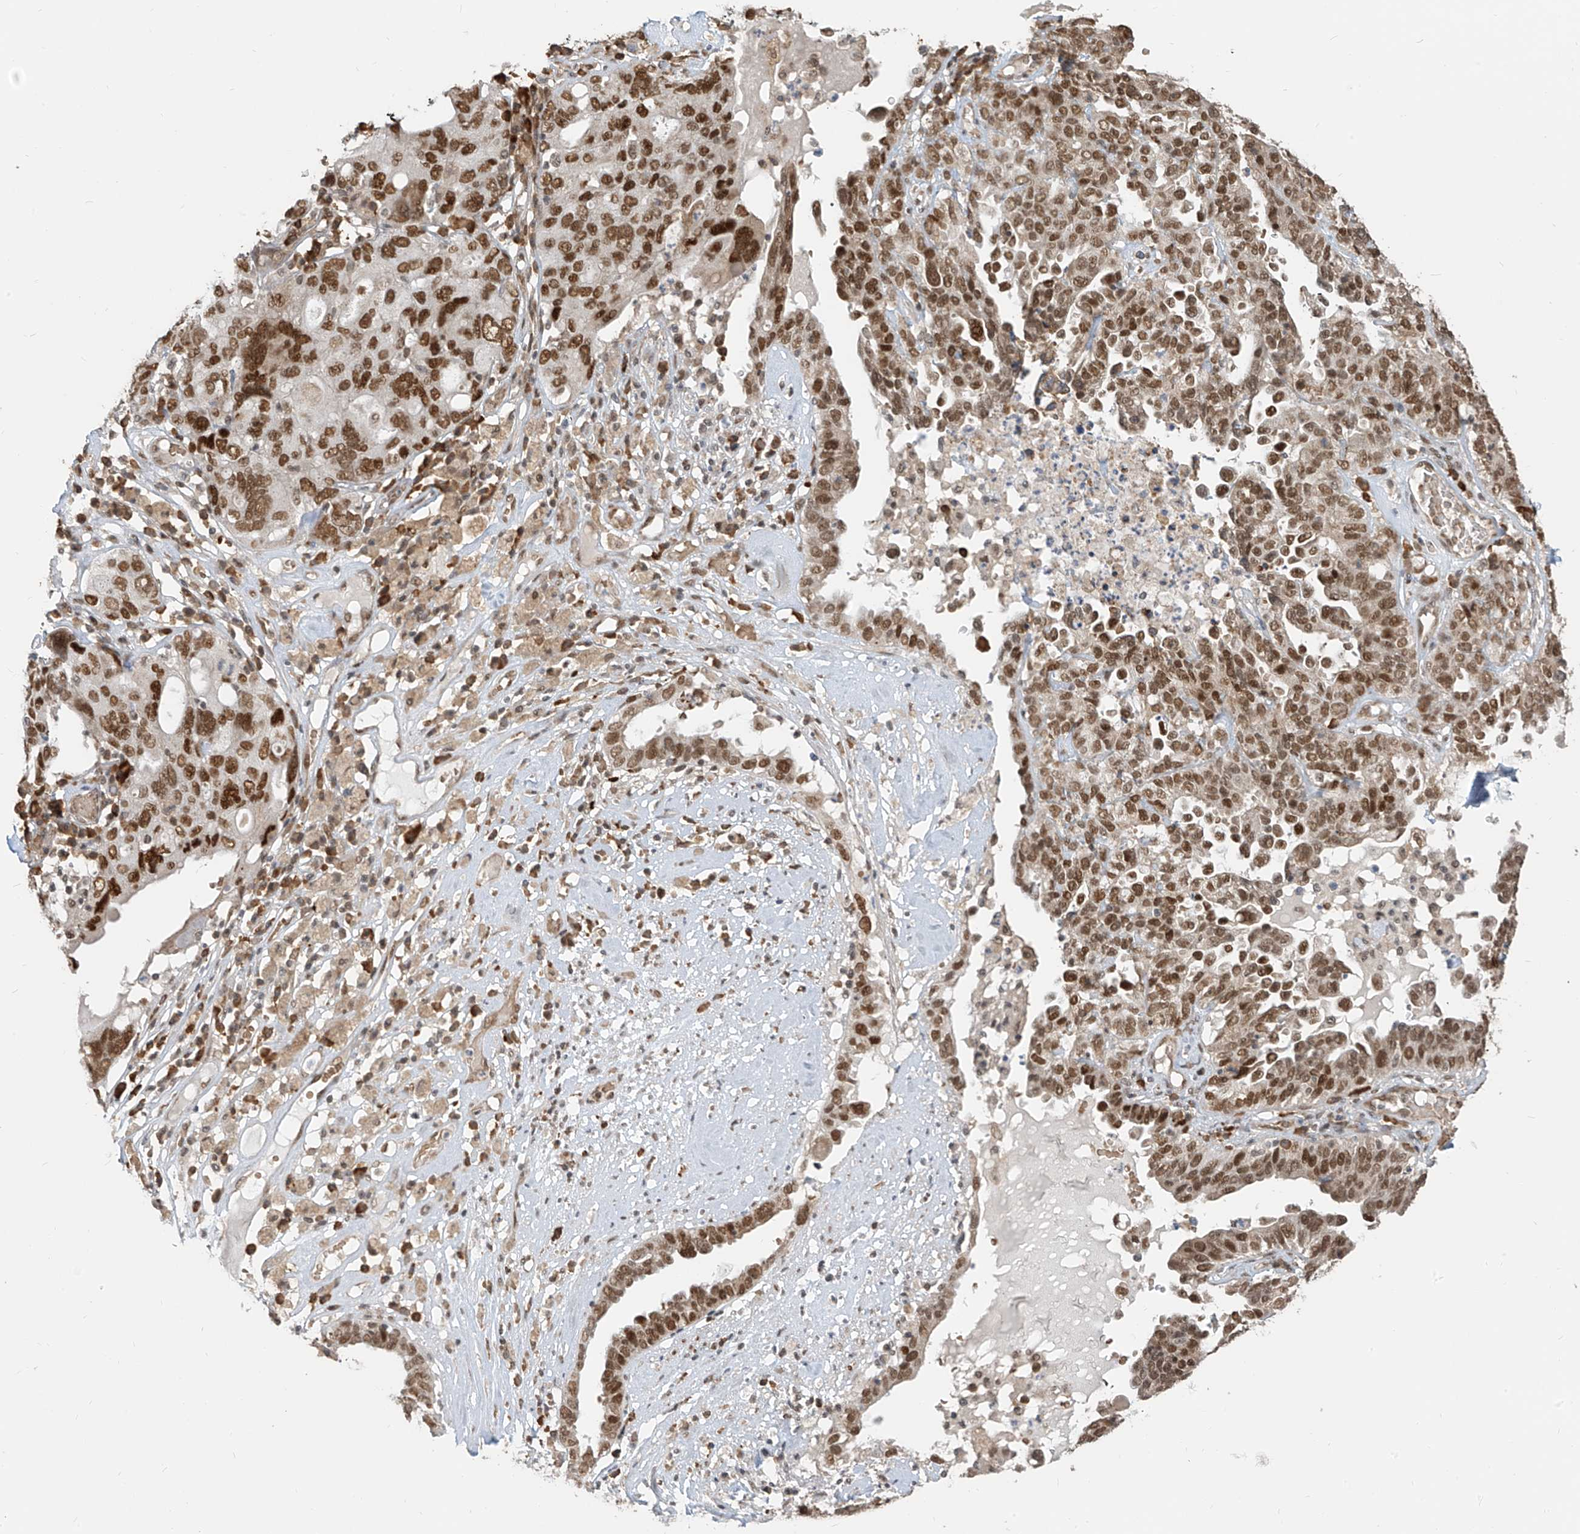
{"staining": {"intensity": "moderate", "quantity": ">75%", "location": "nuclear"}, "tissue": "ovarian cancer", "cell_type": "Tumor cells", "image_type": "cancer", "snomed": [{"axis": "morphology", "description": "Carcinoma, endometroid"}, {"axis": "topography", "description": "Ovary"}], "caption": "The micrograph exhibits immunohistochemical staining of ovarian cancer (endometroid carcinoma). There is moderate nuclear staining is appreciated in about >75% of tumor cells.", "gene": "ZMYM2", "patient": {"sex": "female", "age": 62}}